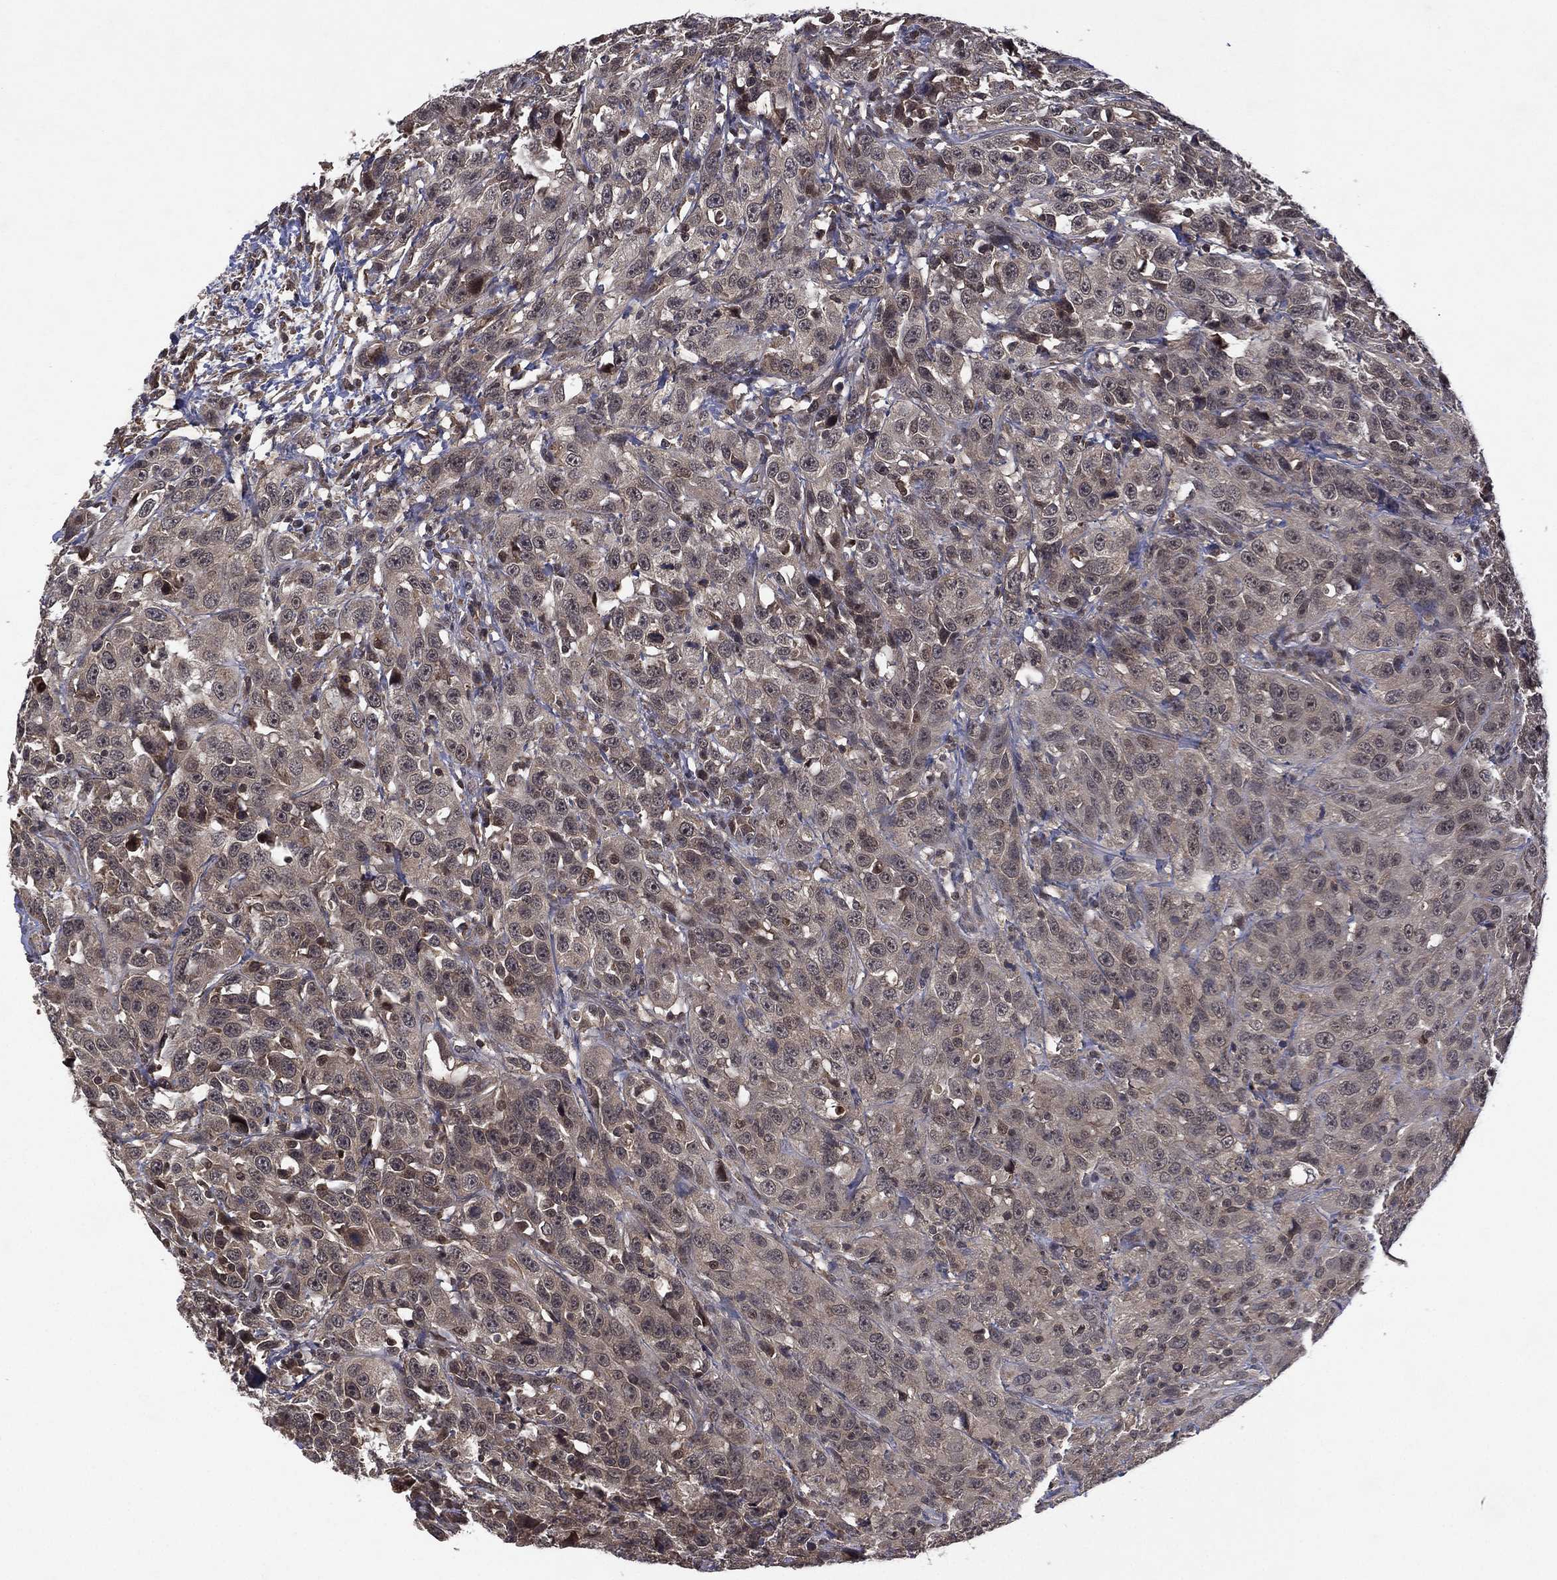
{"staining": {"intensity": "negative", "quantity": "none", "location": "none"}, "tissue": "urothelial cancer", "cell_type": "Tumor cells", "image_type": "cancer", "snomed": [{"axis": "morphology", "description": "Urothelial carcinoma, NOS"}, {"axis": "morphology", "description": "Urothelial carcinoma, High grade"}, {"axis": "topography", "description": "Urinary bladder"}], "caption": "Immunohistochemistry (IHC) photomicrograph of neoplastic tissue: urothelial cancer stained with DAB (3,3'-diaminobenzidine) shows no significant protein staining in tumor cells.", "gene": "ATG4B", "patient": {"sex": "female", "age": 73}}